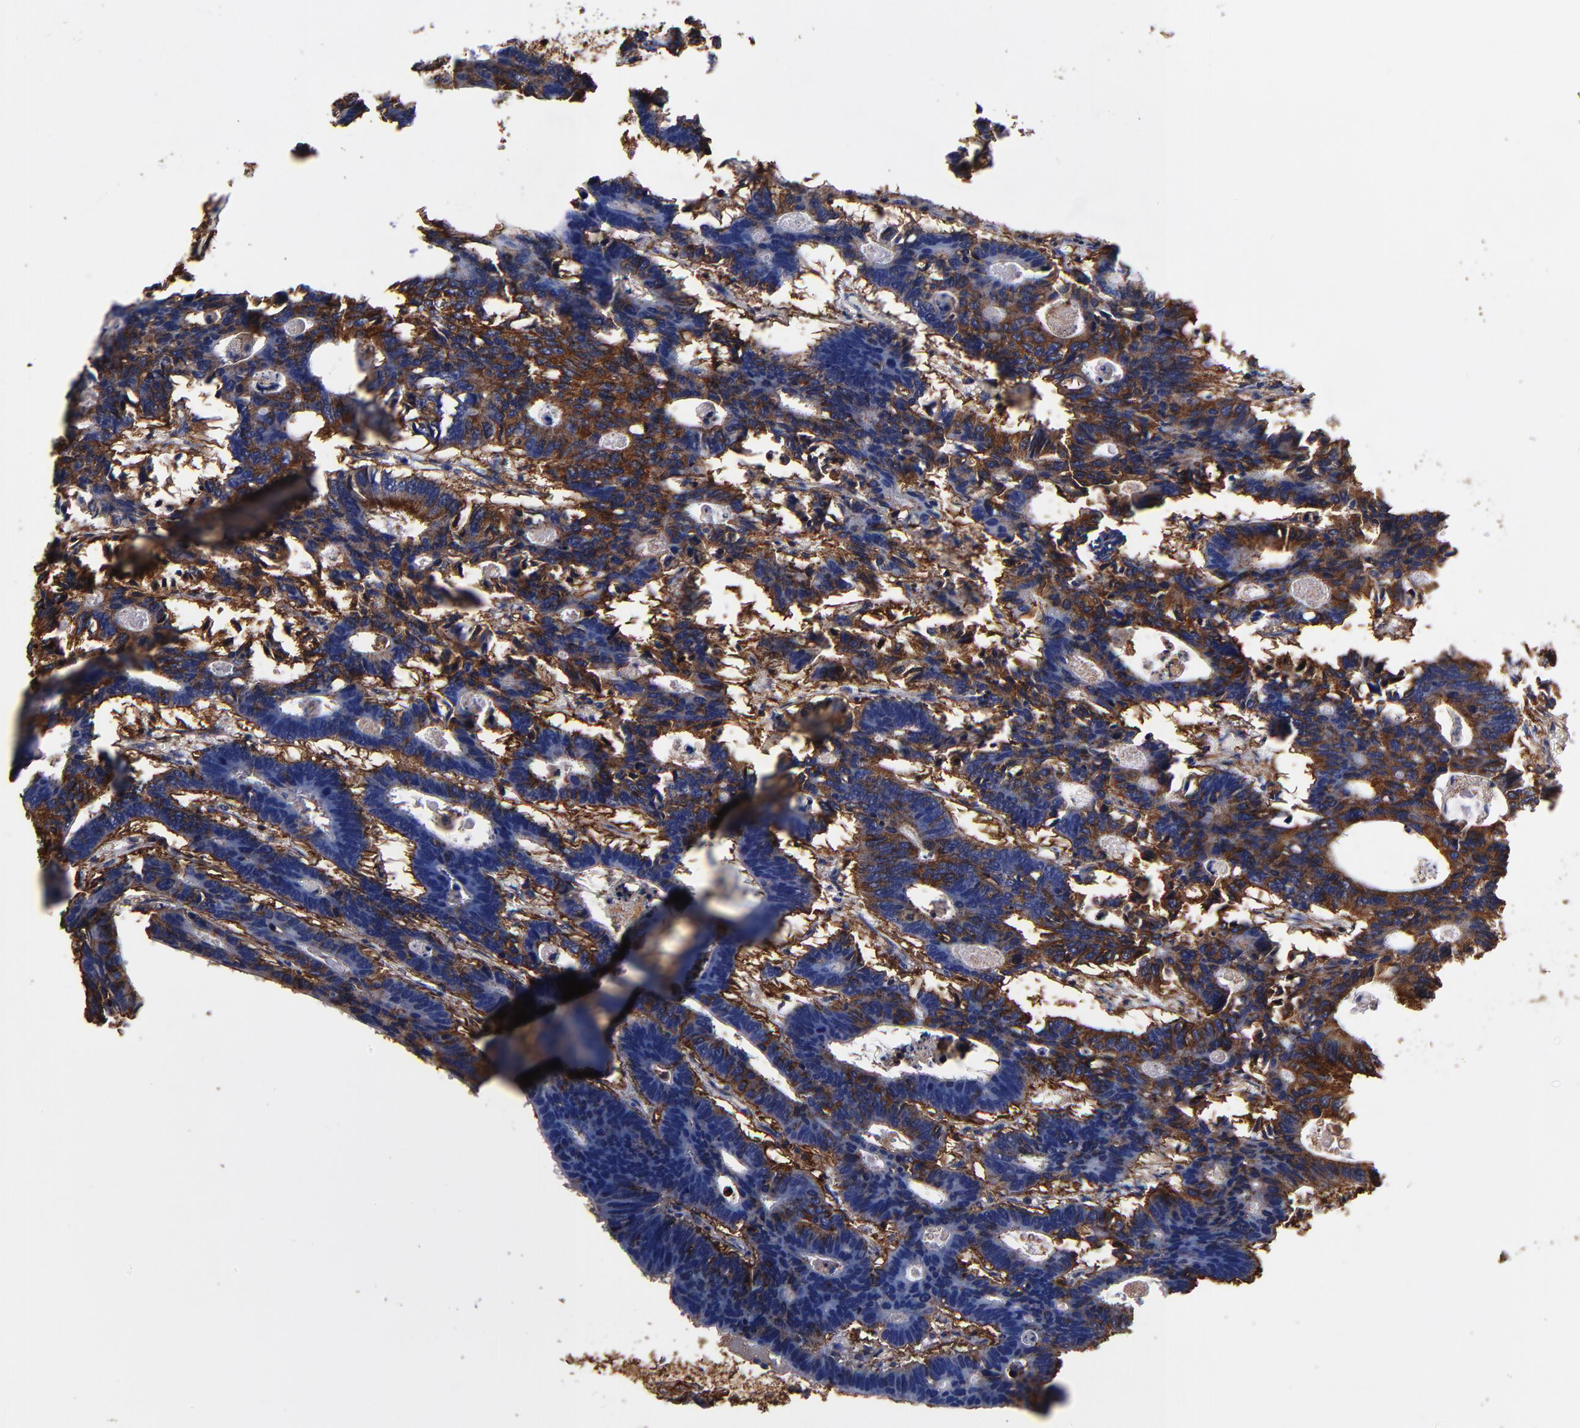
{"staining": {"intensity": "moderate", "quantity": "25%-75%", "location": "cytoplasmic/membranous"}, "tissue": "colorectal cancer", "cell_type": "Tumor cells", "image_type": "cancer", "snomed": [{"axis": "morphology", "description": "Adenocarcinoma, NOS"}, {"axis": "topography", "description": "Colon"}], "caption": "Colorectal cancer (adenocarcinoma) tissue exhibits moderate cytoplasmic/membranous expression in approximately 25%-75% of tumor cells, visualized by immunohistochemistry.", "gene": "MVP", "patient": {"sex": "female", "age": 55}}